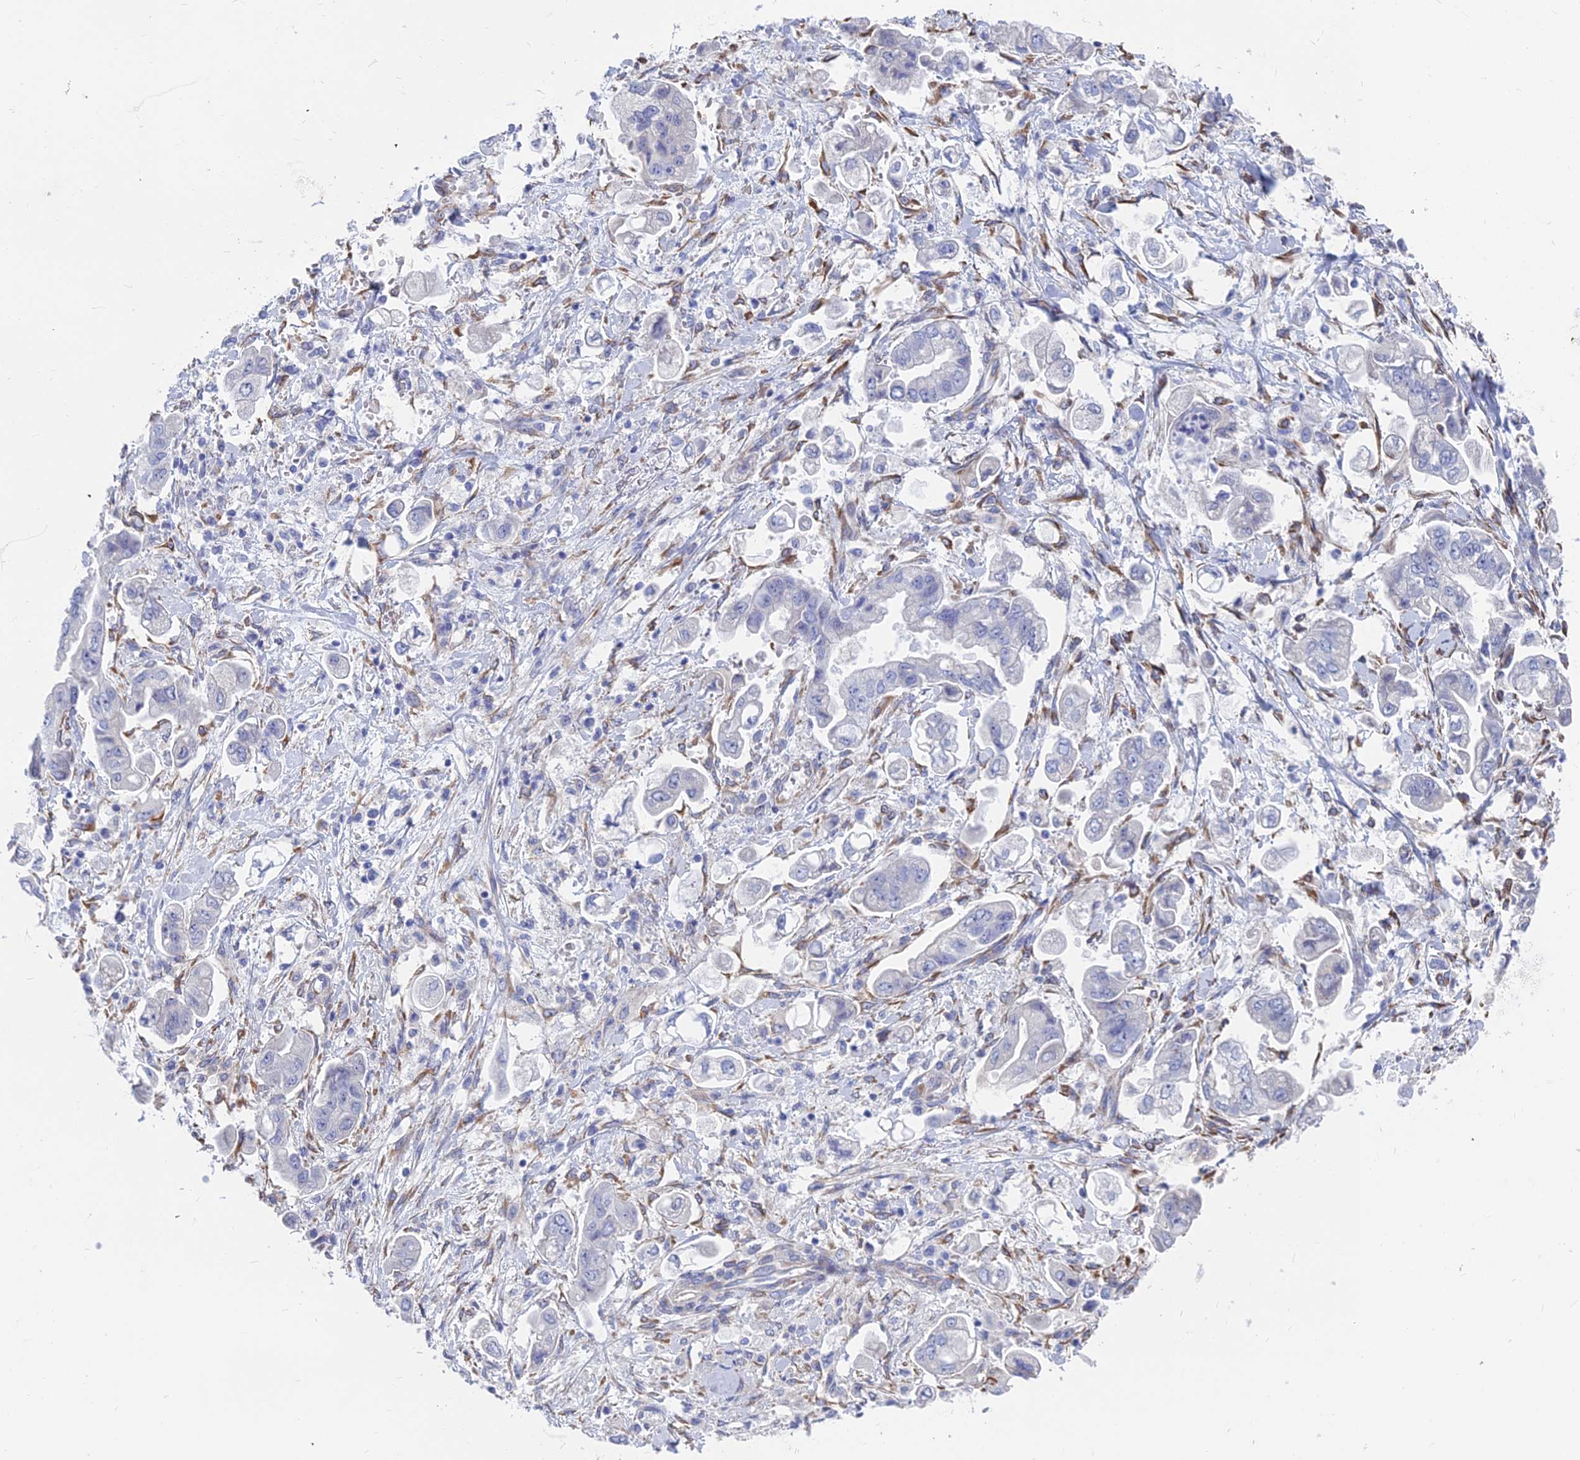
{"staining": {"intensity": "negative", "quantity": "none", "location": "none"}, "tissue": "stomach cancer", "cell_type": "Tumor cells", "image_type": "cancer", "snomed": [{"axis": "morphology", "description": "Adenocarcinoma, NOS"}, {"axis": "topography", "description": "Stomach"}], "caption": "There is no significant positivity in tumor cells of stomach cancer.", "gene": "TNNT3", "patient": {"sex": "male", "age": 62}}